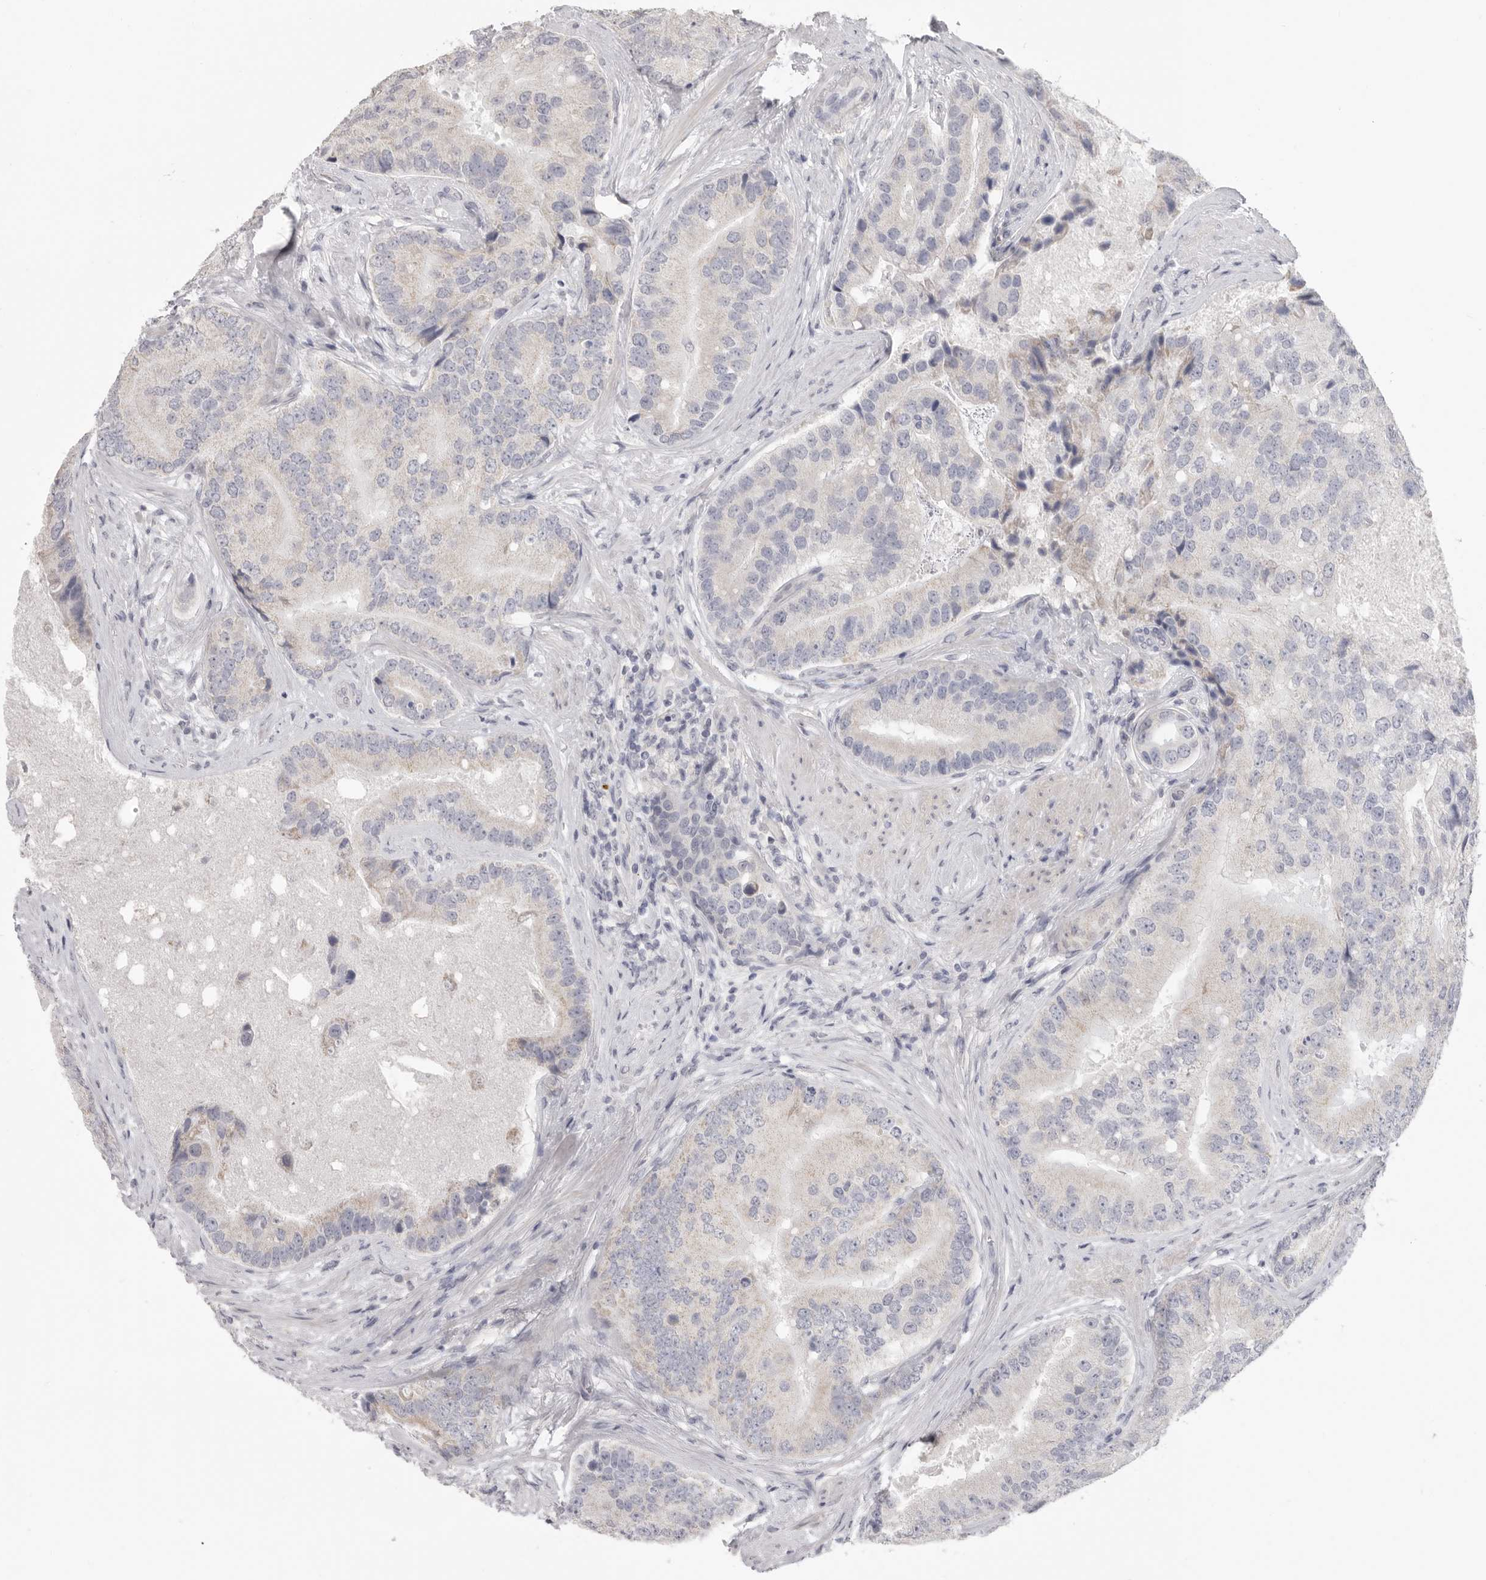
{"staining": {"intensity": "negative", "quantity": "none", "location": "none"}, "tissue": "prostate cancer", "cell_type": "Tumor cells", "image_type": "cancer", "snomed": [{"axis": "morphology", "description": "Adenocarcinoma, High grade"}, {"axis": "topography", "description": "Prostate"}], "caption": "High-grade adenocarcinoma (prostate) stained for a protein using immunohistochemistry (IHC) reveals no positivity tumor cells.", "gene": "XIRP1", "patient": {"sex": "male", "age": 70}}